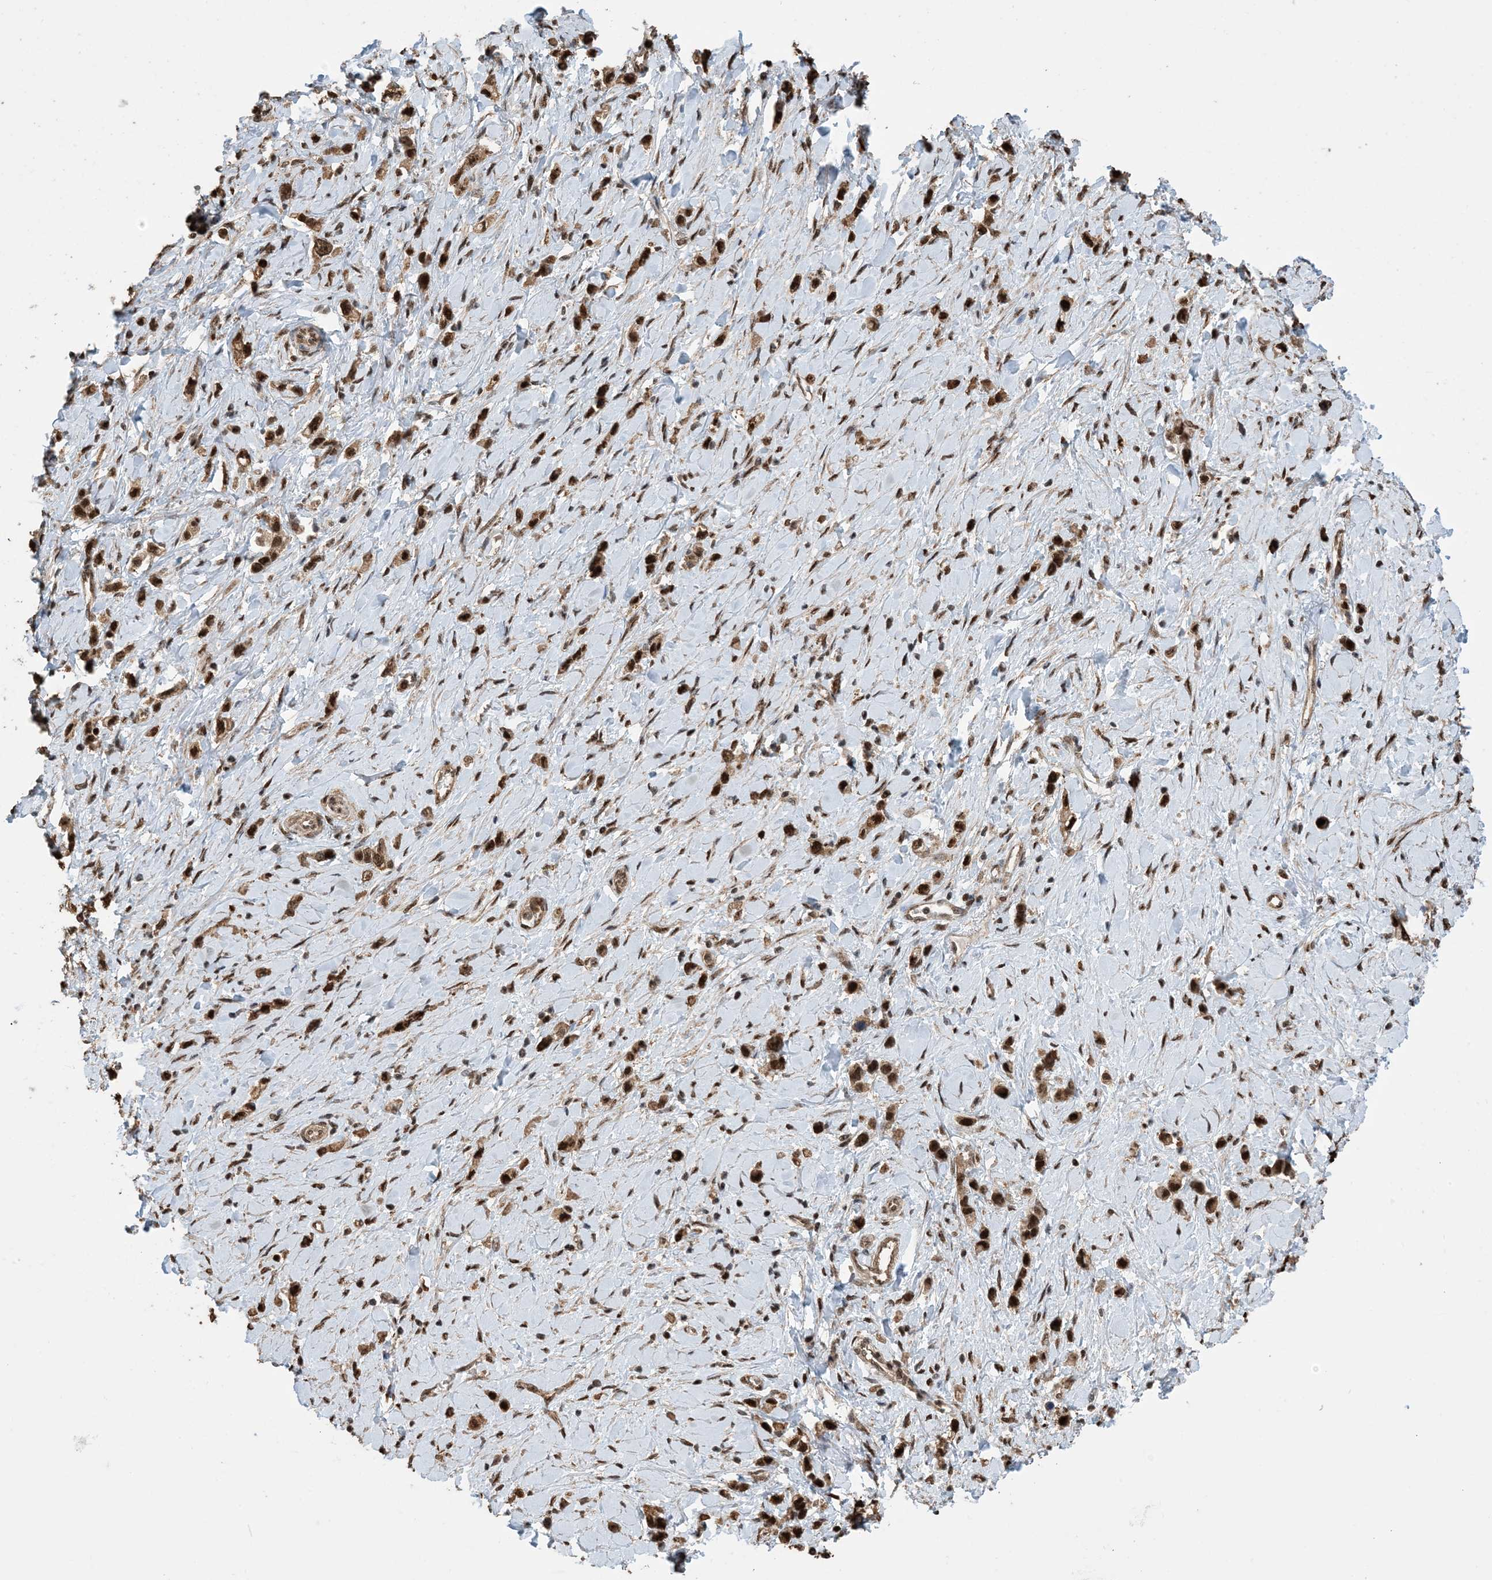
{"staining": {"intensity": "strong", "quantity": ">75%", "location": "cytoplasmic/membranous,nuclear"}, "tissue": "stomach cancer", "cell_type": "Tumor cells", "image_type": "cancer", "snomed": [{"axis": "morphology", "description": "Normal tissue, NOS"}, {"axis": "morphology", "description": "Adenocarcinoma, NOS"}, {"axis": "topography", "description": "Stomach, upper"}, {"axis": "topography", "description": "Stomach"}], "caption": "Strong cytoplasmic/membranous and nuclear positivity is present in about >75% of tumor cells in adenocarcinoma (stomach).", "gene": "HSPA1A", "patient": {"sex": "female", "age": 65}}